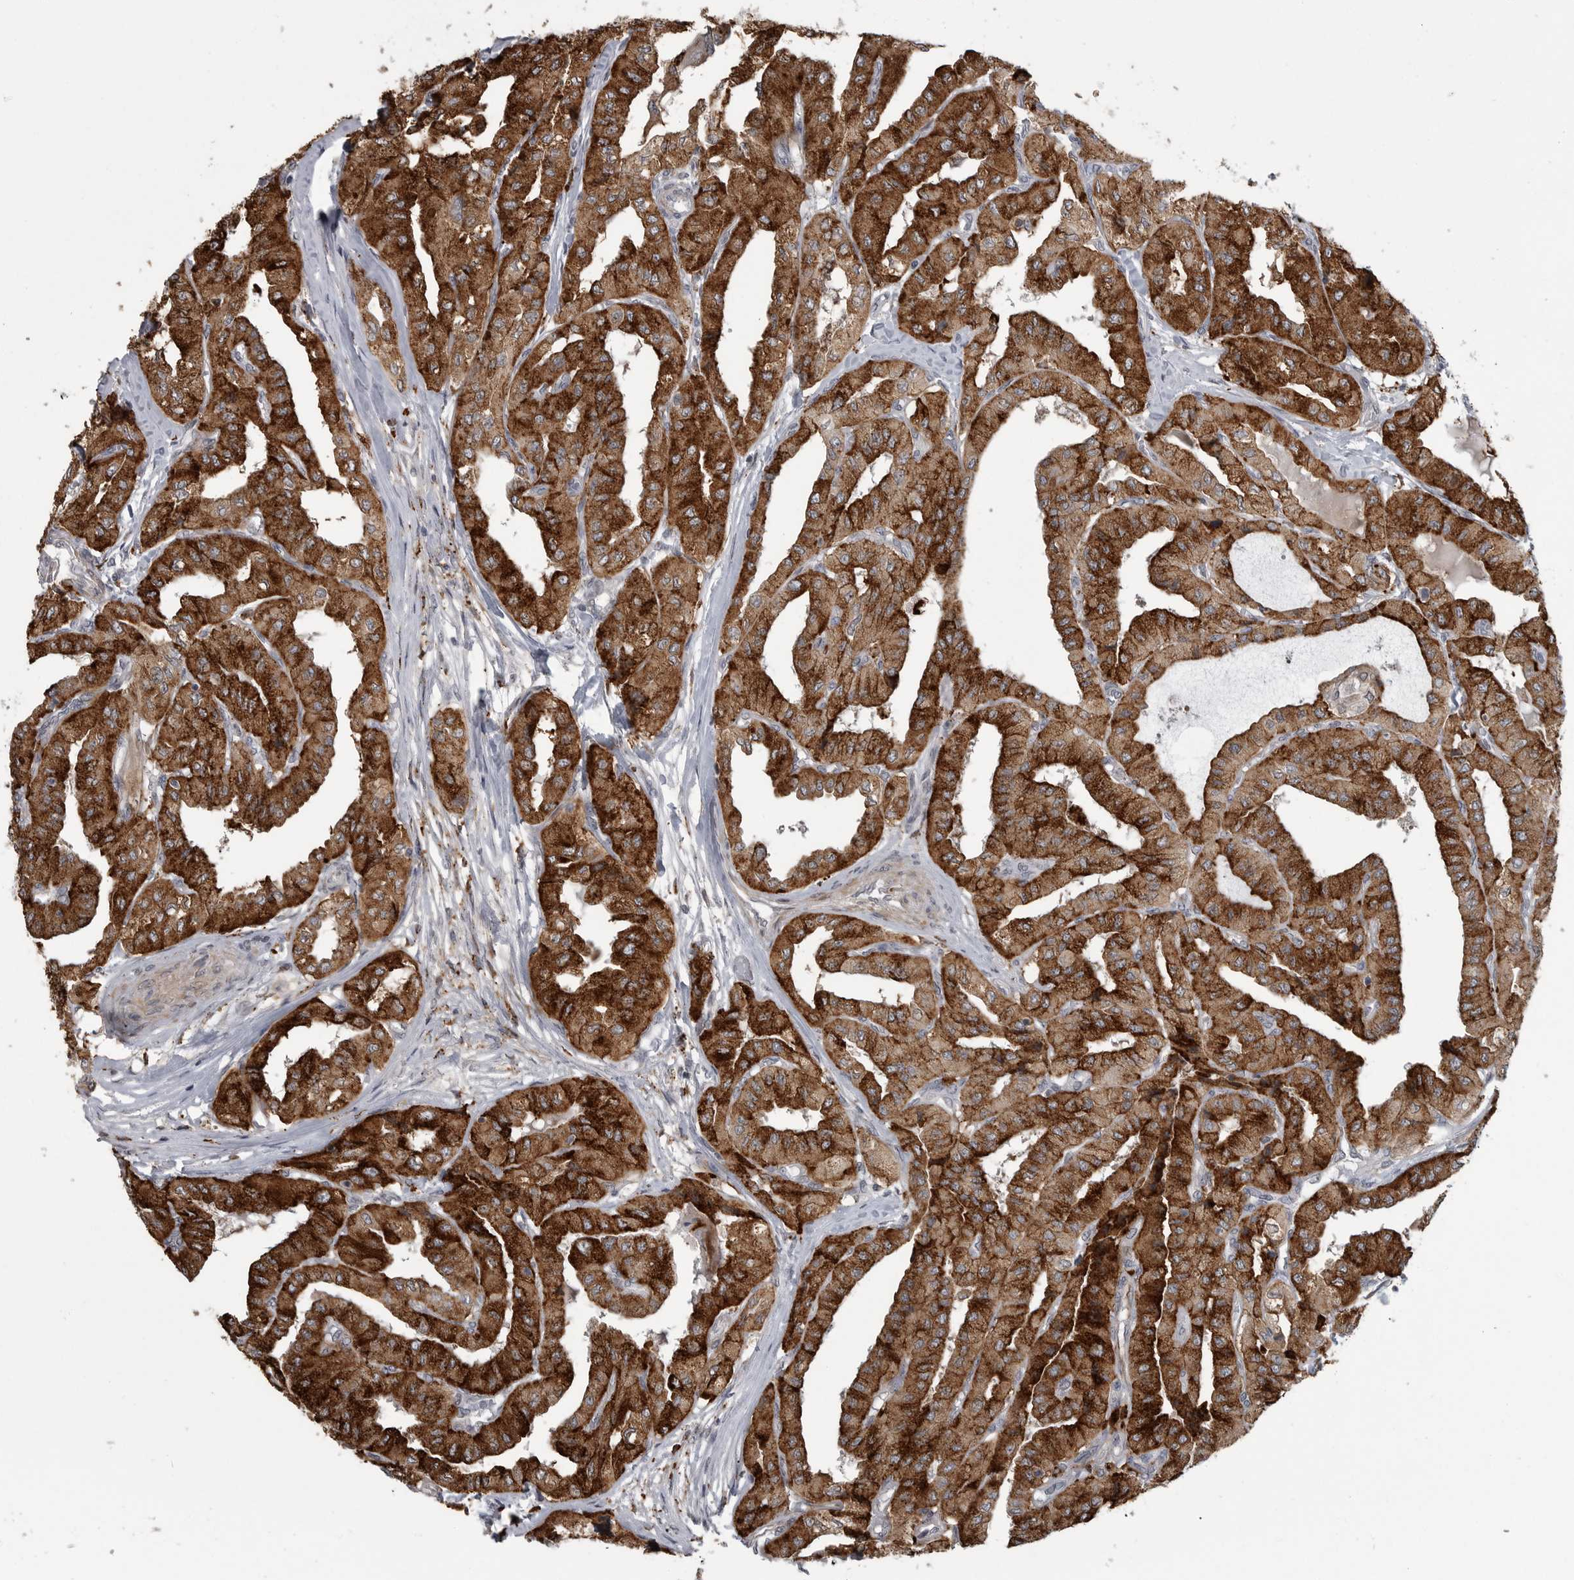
{"staining": {"intensity": "strong", "quantity": ">75%", "location": "cytoplasmic/membranous"}, "tissue": "thyroid cancer", "cell_type": "Tumor cells", "image_type": "cancer", "snomed": [{"axis": "morphology", "description": "Papillary adenocarcinoma, NOS"}, {"axis": "topography", "description": "Thyroid gland"}], "caption": "Immunohistochemistry of thyroid papillary adenocarcinoma displays high levels of strong cytoplasmic/membranous expression in about >75% of tumor cells.", "gene": "PPP1R9A", "patient": {"sex": "female", "age": 59}}